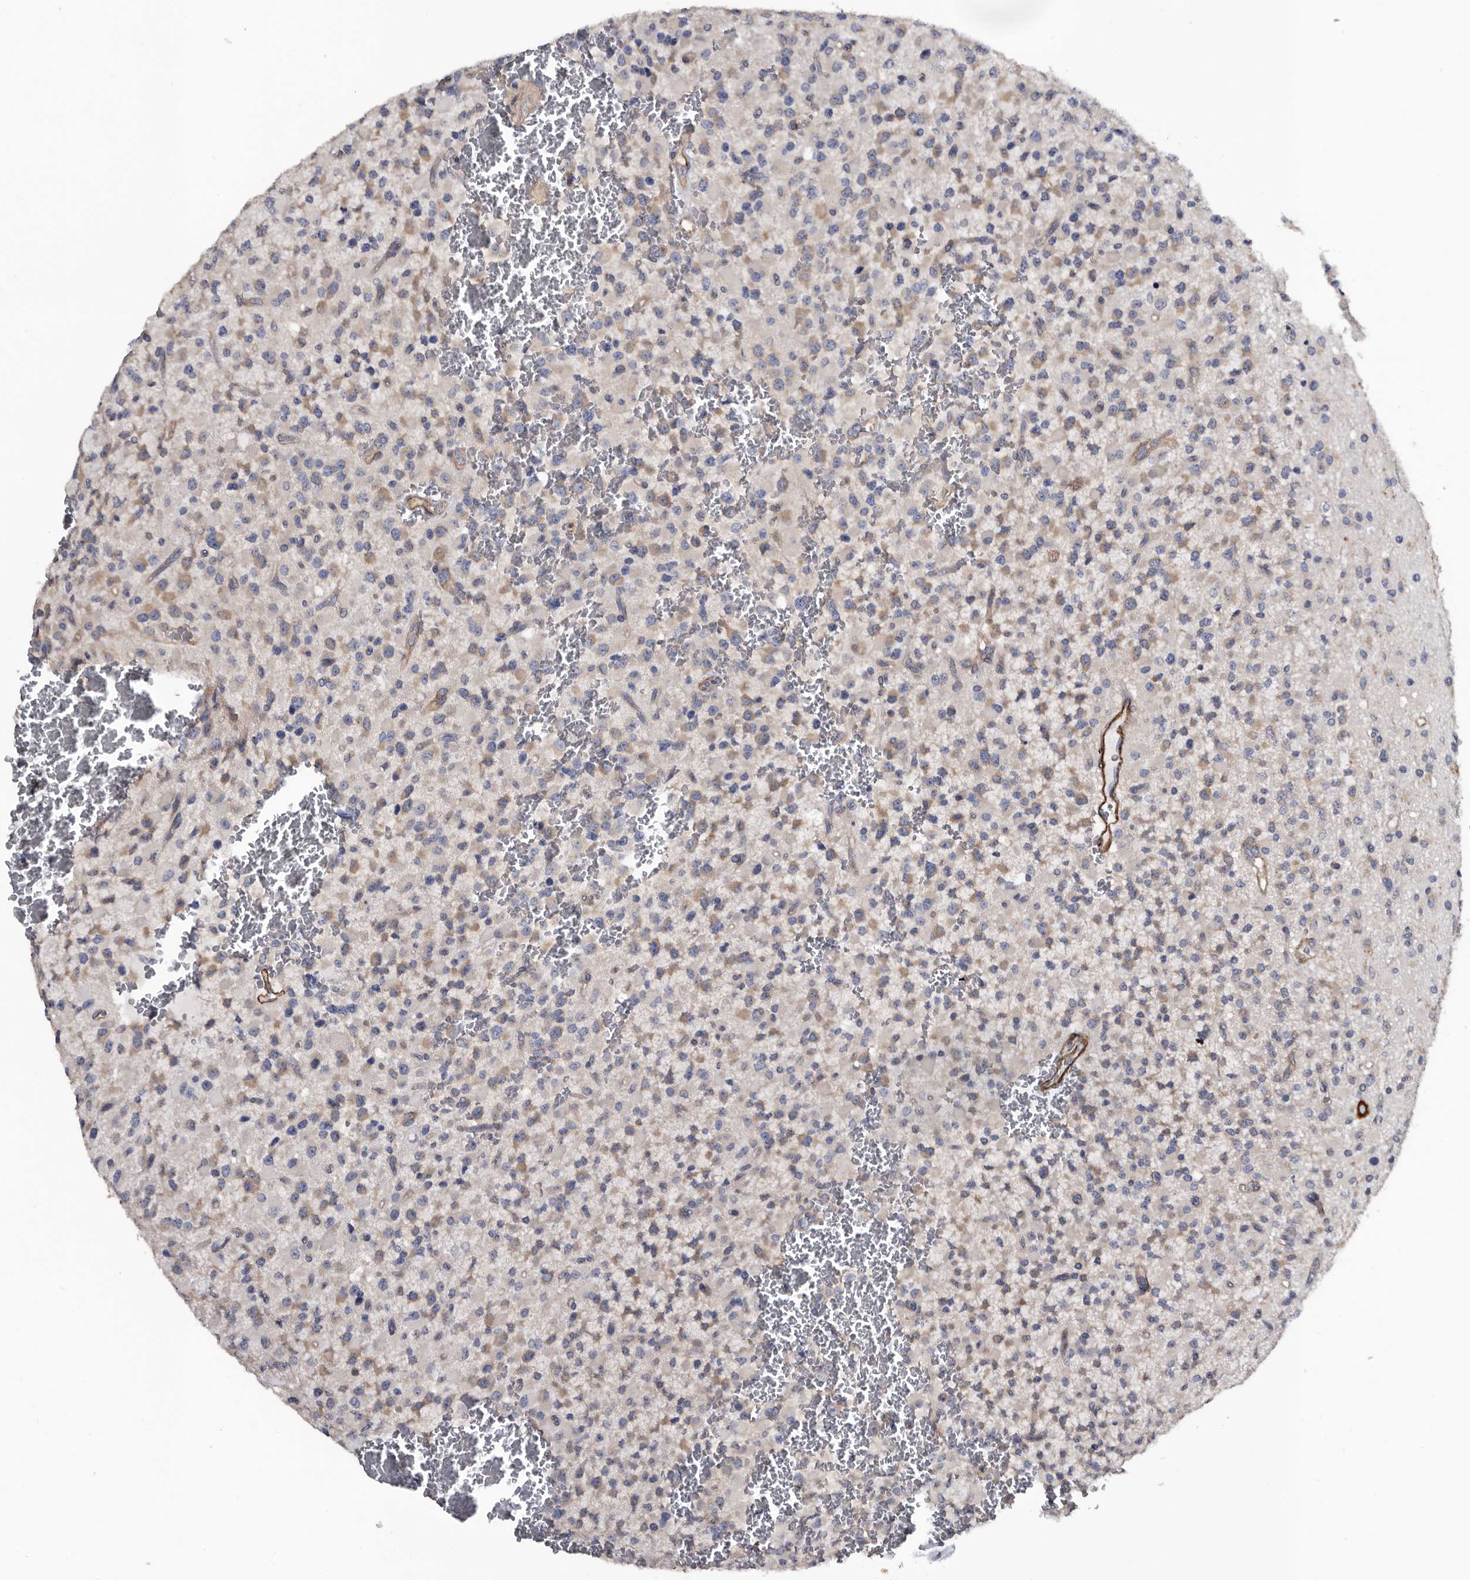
{"staining": {"intensity": "weak", "quantity": "<25%", "location": "cytoplasmic/membranous"}, "tissue": "glioma", "cell_type": "Tumor cells", "image_type": "cancer", "snomed": [{"axis": "morphology", "description": "Glioma, malignant, High grade"}, {"axis": "topography", "description": "Brain"}], "caption": "The immunohistochemistry (IHC) histopathology image has no significant positivity in tumor cells of high-grade glioma (malignant) tissue.", "gene": "IARS1", "patient": {"sex": "male", "age": 34}}